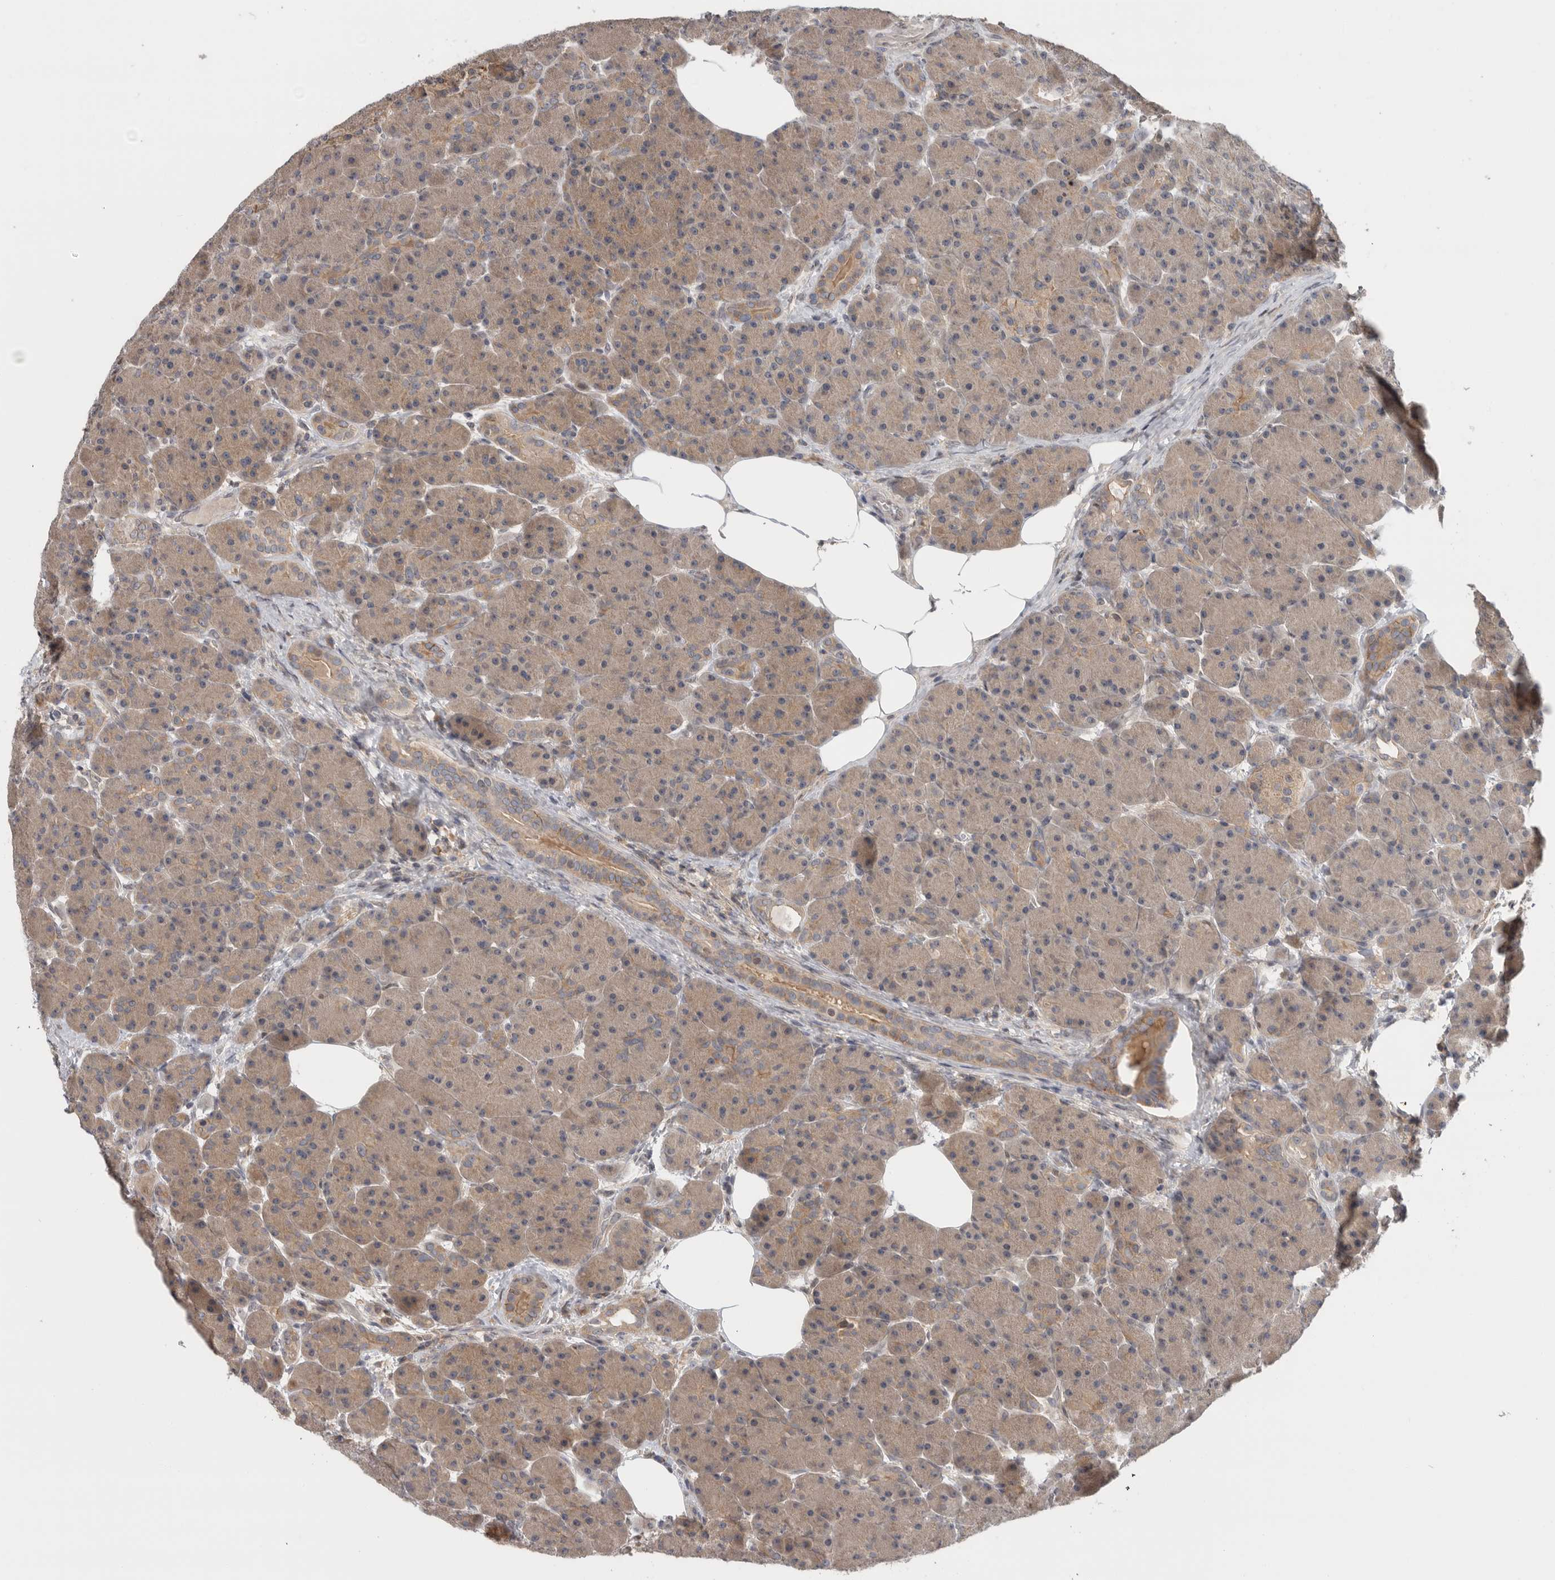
{"staining": {"intensity": "moderate", "quantity": "25%-75%", "location": "cytoplasmic/membranous"}, "tissue": "pancreas", "cell_type": "Exocrine glandular cells", "image_type": "normal", "snomed": [{"axis": "morphology", "description": "Normal tissue, NOS"}, {"axis": "topography", "description": "Pancreas"}], "caption": "Unremarkable pancreas displays moderate cytoplasmic/membranous staining in about 25%-75% of exocrine glandular cells Immunohistochemistry stains the protein of interest in brown and the nuclei are stained blue..", "gene": "KLK5", "patient": {"sex": "male", "age": 63}}